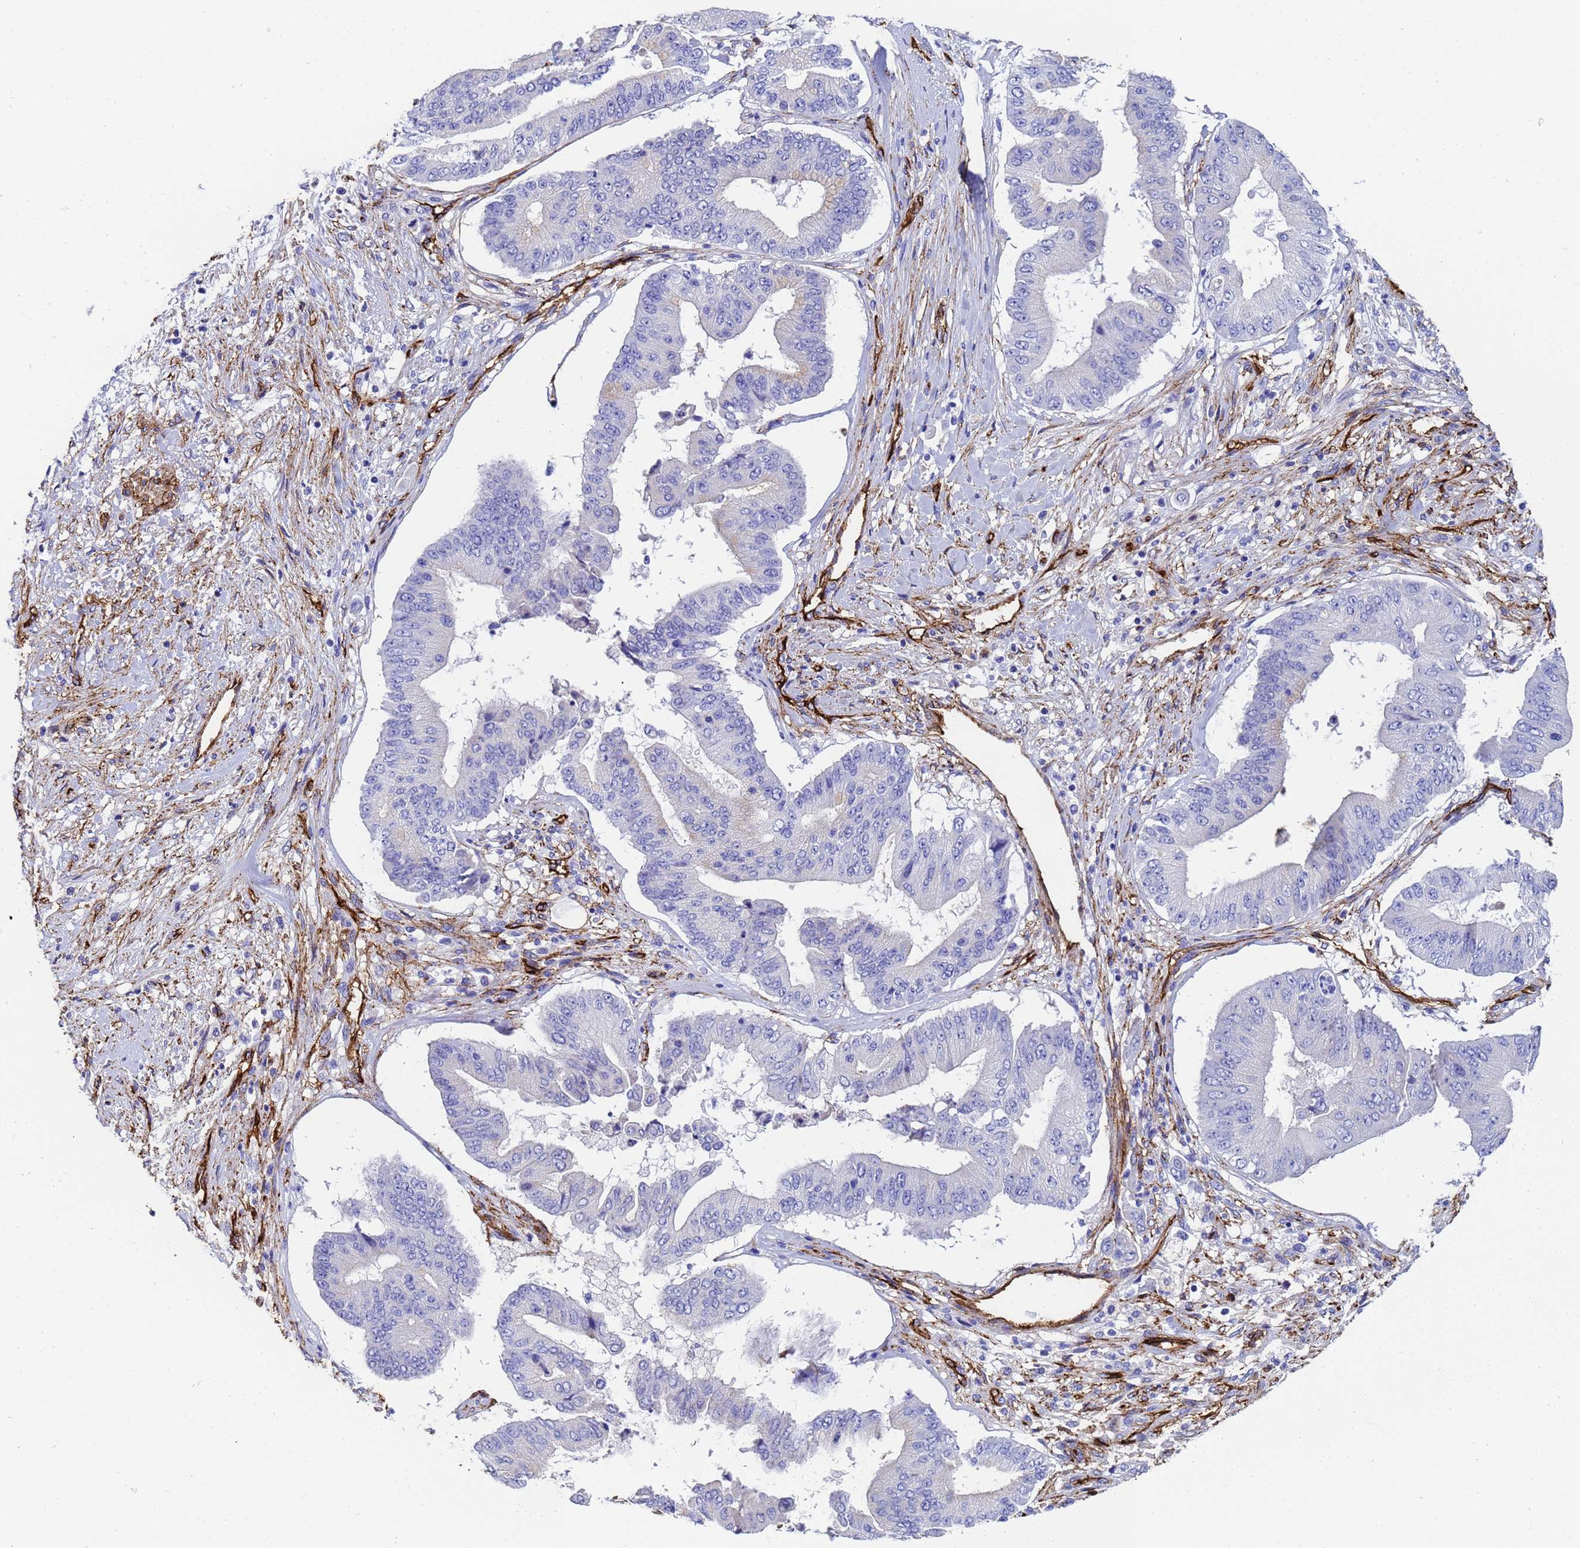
{"staining": {"intensity": "negative", "quantity": "none", "location": "none"}, "tissue": "pancreatic cancer", "cell_type": "Tumor cells", "image_type": "cancer", "snomed": [{"axis": "morphology", "description": "Adenocarcinoma, NOS"}, {"axis": "topography", "description": "Pancreas"}], "caption": "IHC histopathology image of human pancreatic adenocarcinoma stained for a protein (brown), which displays no staining in tumor cells.", "gene": "ADIPOQ", "patient": {"sex": "female", "age": 77}}